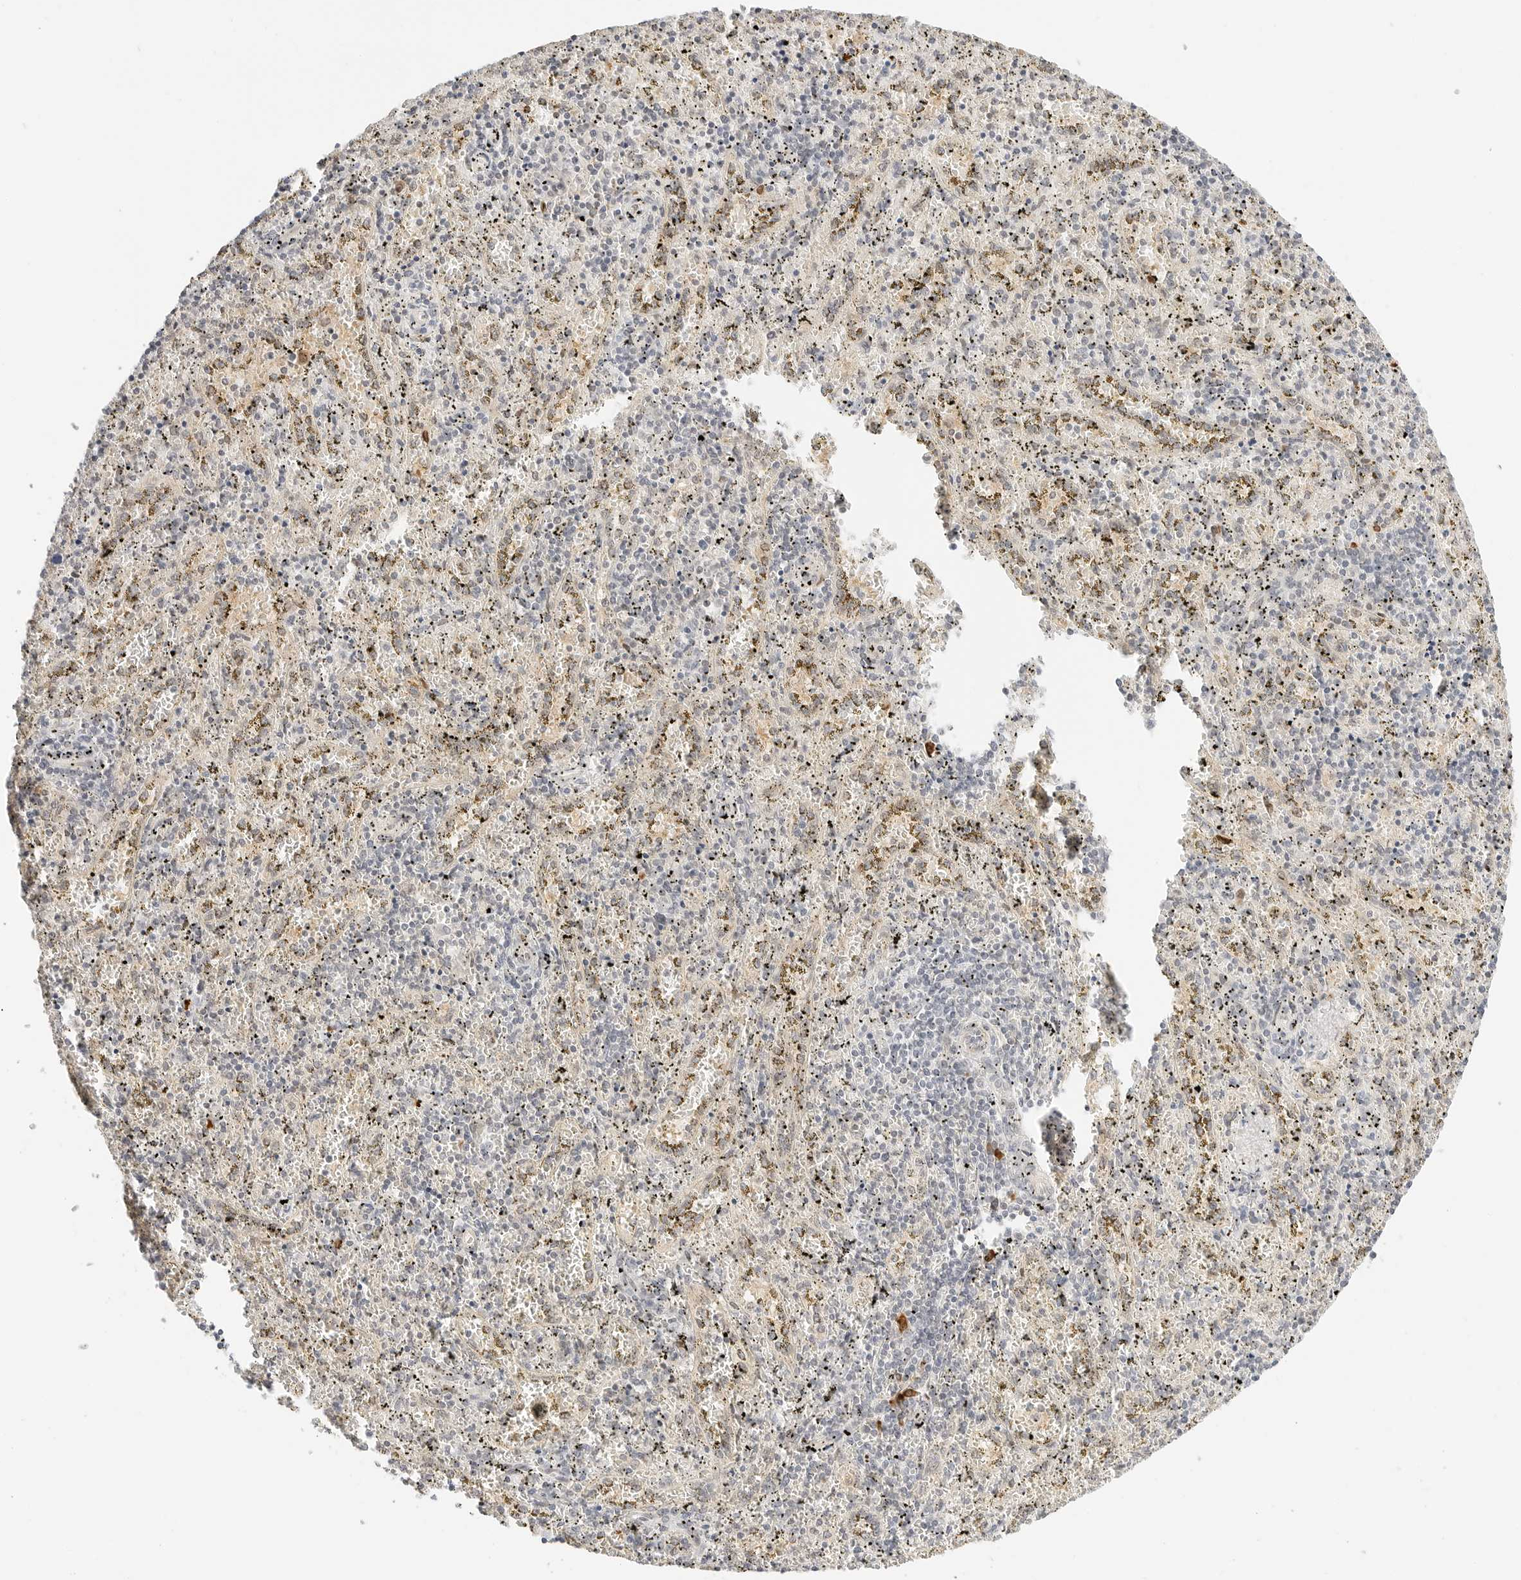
{"staining": {"intensity": "negative", "quantity": "none", "location": "none"}, "tissue": "spleen", "cell_type": "Cells in red pulp", "image_type": "normal", "snomed": [{"axis": "morphology", "description": "Normal tissue, NOS"}, {"axis": "topography", "description": "Spleen"}], "caption": "High magnification brightfield microscopy of unremarkable spleen stained with DAB (3,3'-diaminobenzidine) (brown) and counterstained with hematoxylin (blue): cells in red pulp show no significant positivity. (Immunohistochemistry (ihc), brightfield microscopy, high magnification).", "gene": "TEKT2", "patient": {"sex": "male", "age": 11}}